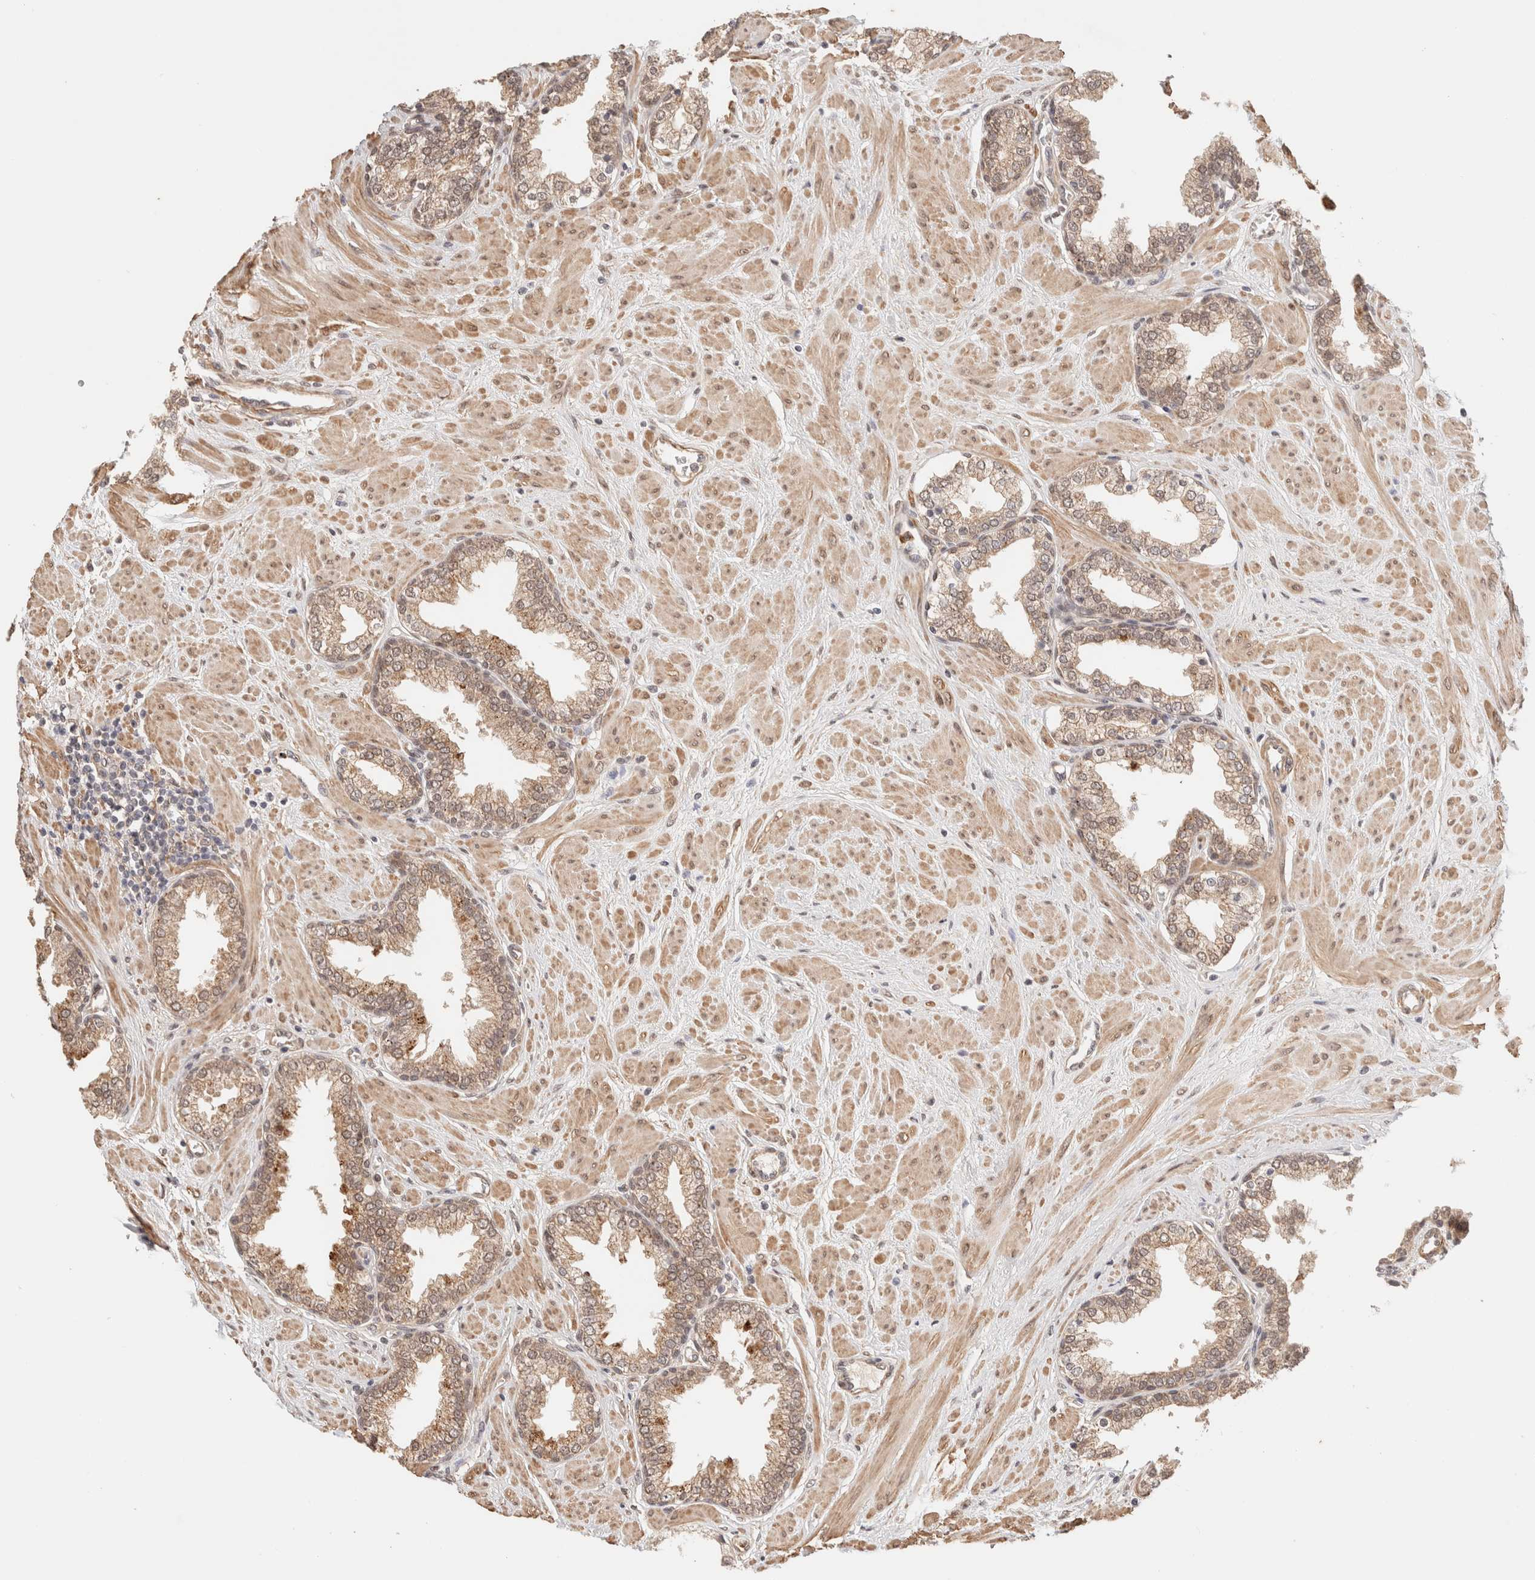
{"staining": {"intensity": "weak", "quantity": ">75%", "location": "cytoplasmic/membranous"}, "tissue": "prostate", "cell_type": "Glandular cells", "image_type": "normal", "snomed": [{"axis": "morphology", "description": "Normal tissue, NOS"}, {"axis": "topography", "description": "Prostate"}], "caption": "Immunohistochemistry micrograph of unremarkable human prostate stained for a protein (brown), which shows low levels of weak cytoplasmic/membranous expression in approximately >75% of glandular cells.", "gene": "BRPF3", "patient": {"sex": "male", "age": 51}}